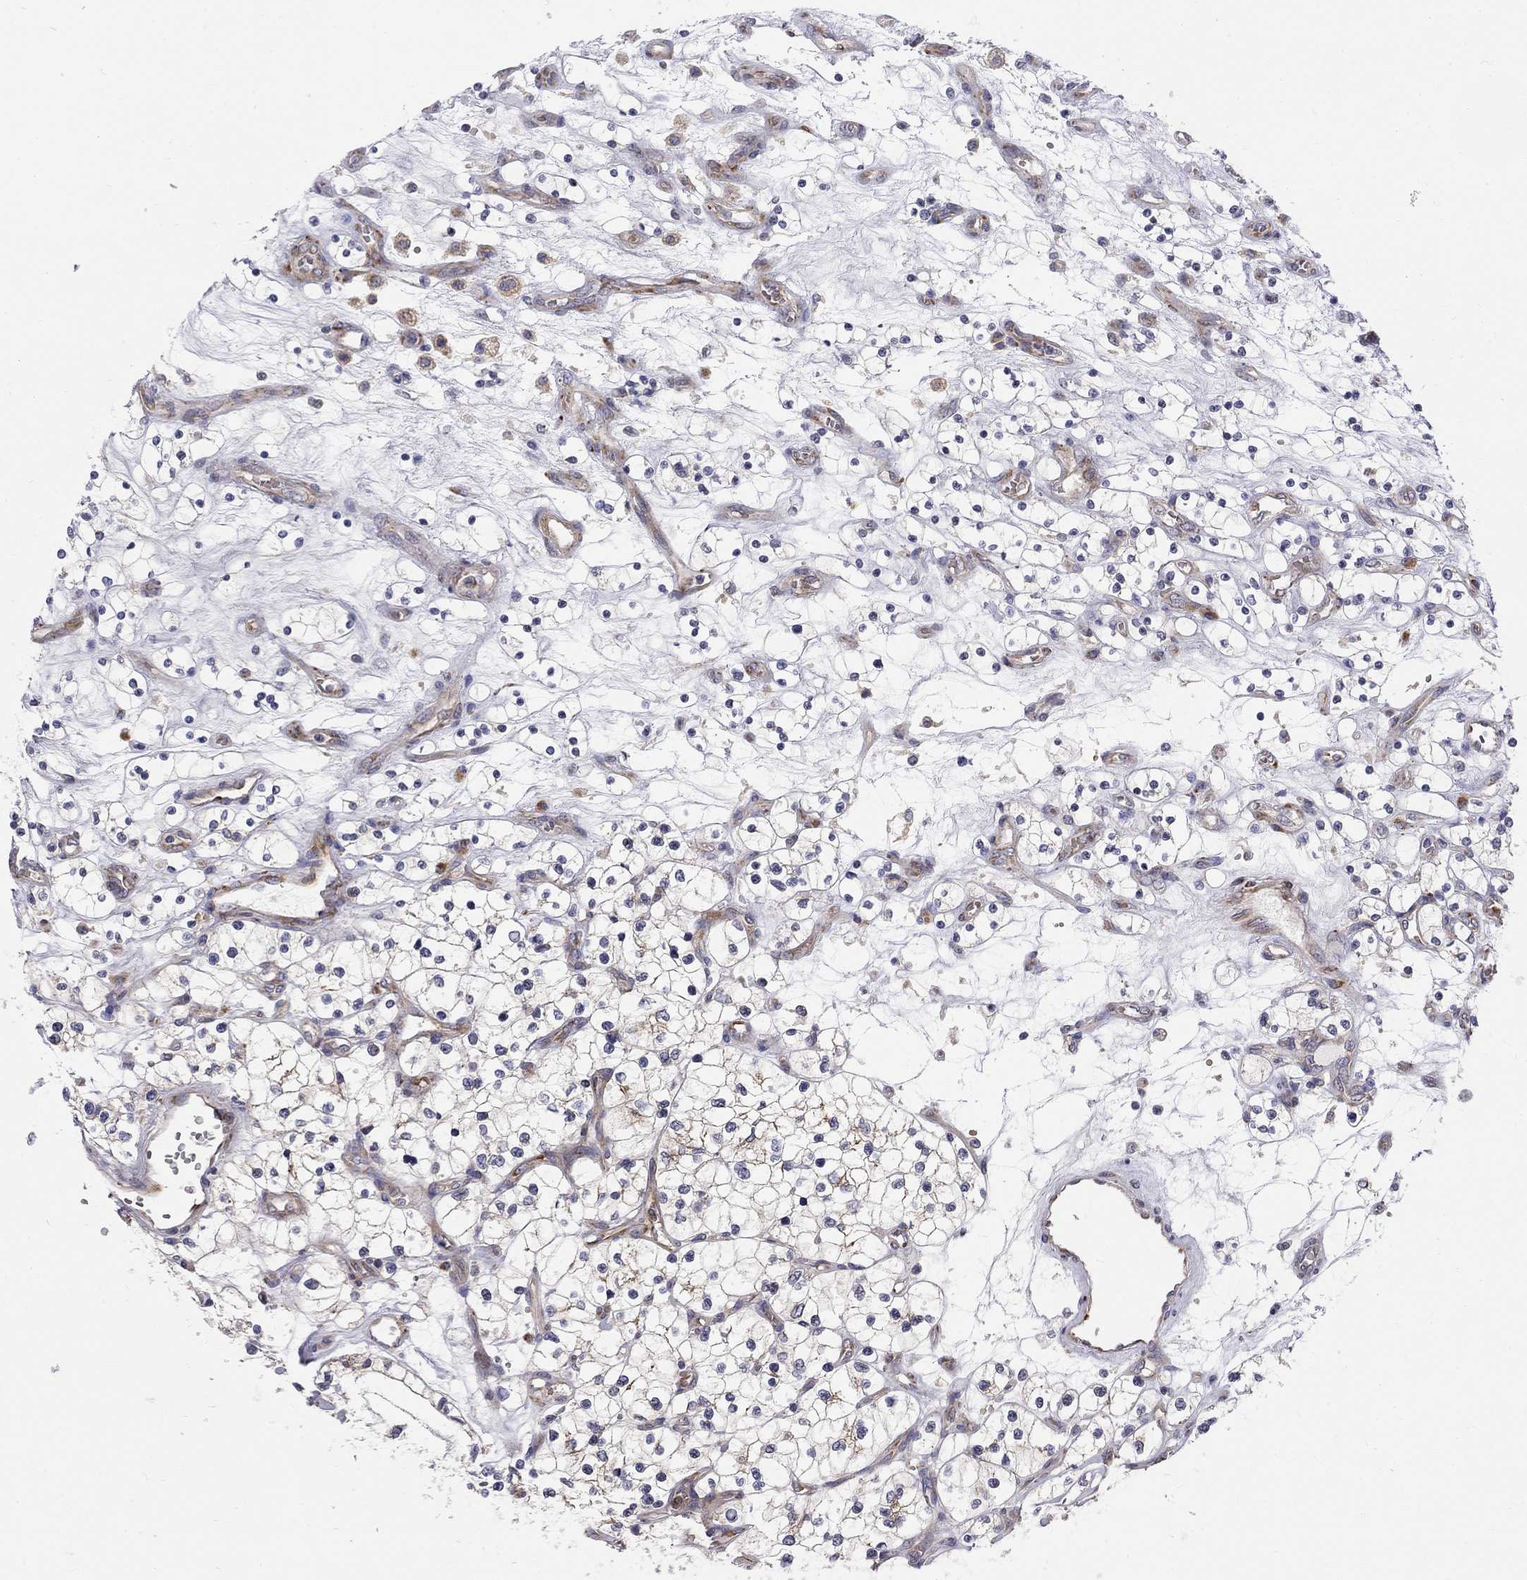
{"staining": {"intensity": "weak", "quantity": "<25%", "location": "cytoplasmic/membranous"}, "tissue": "renal cancer", "cell_type": "Tumor cells", "image_type": "cancer", "snomed": [{"axis": "morphology", "description": "Adenocarcinoma, NOS"}, {"axis": "topography", "description": "Kidney"}], "caption": "DAB immunohistochemical staining of human renal cancer displays no significant staining in tumor cells.", "gene": "CASTOR1", "patient": {"sex": "female", "age": 69}}